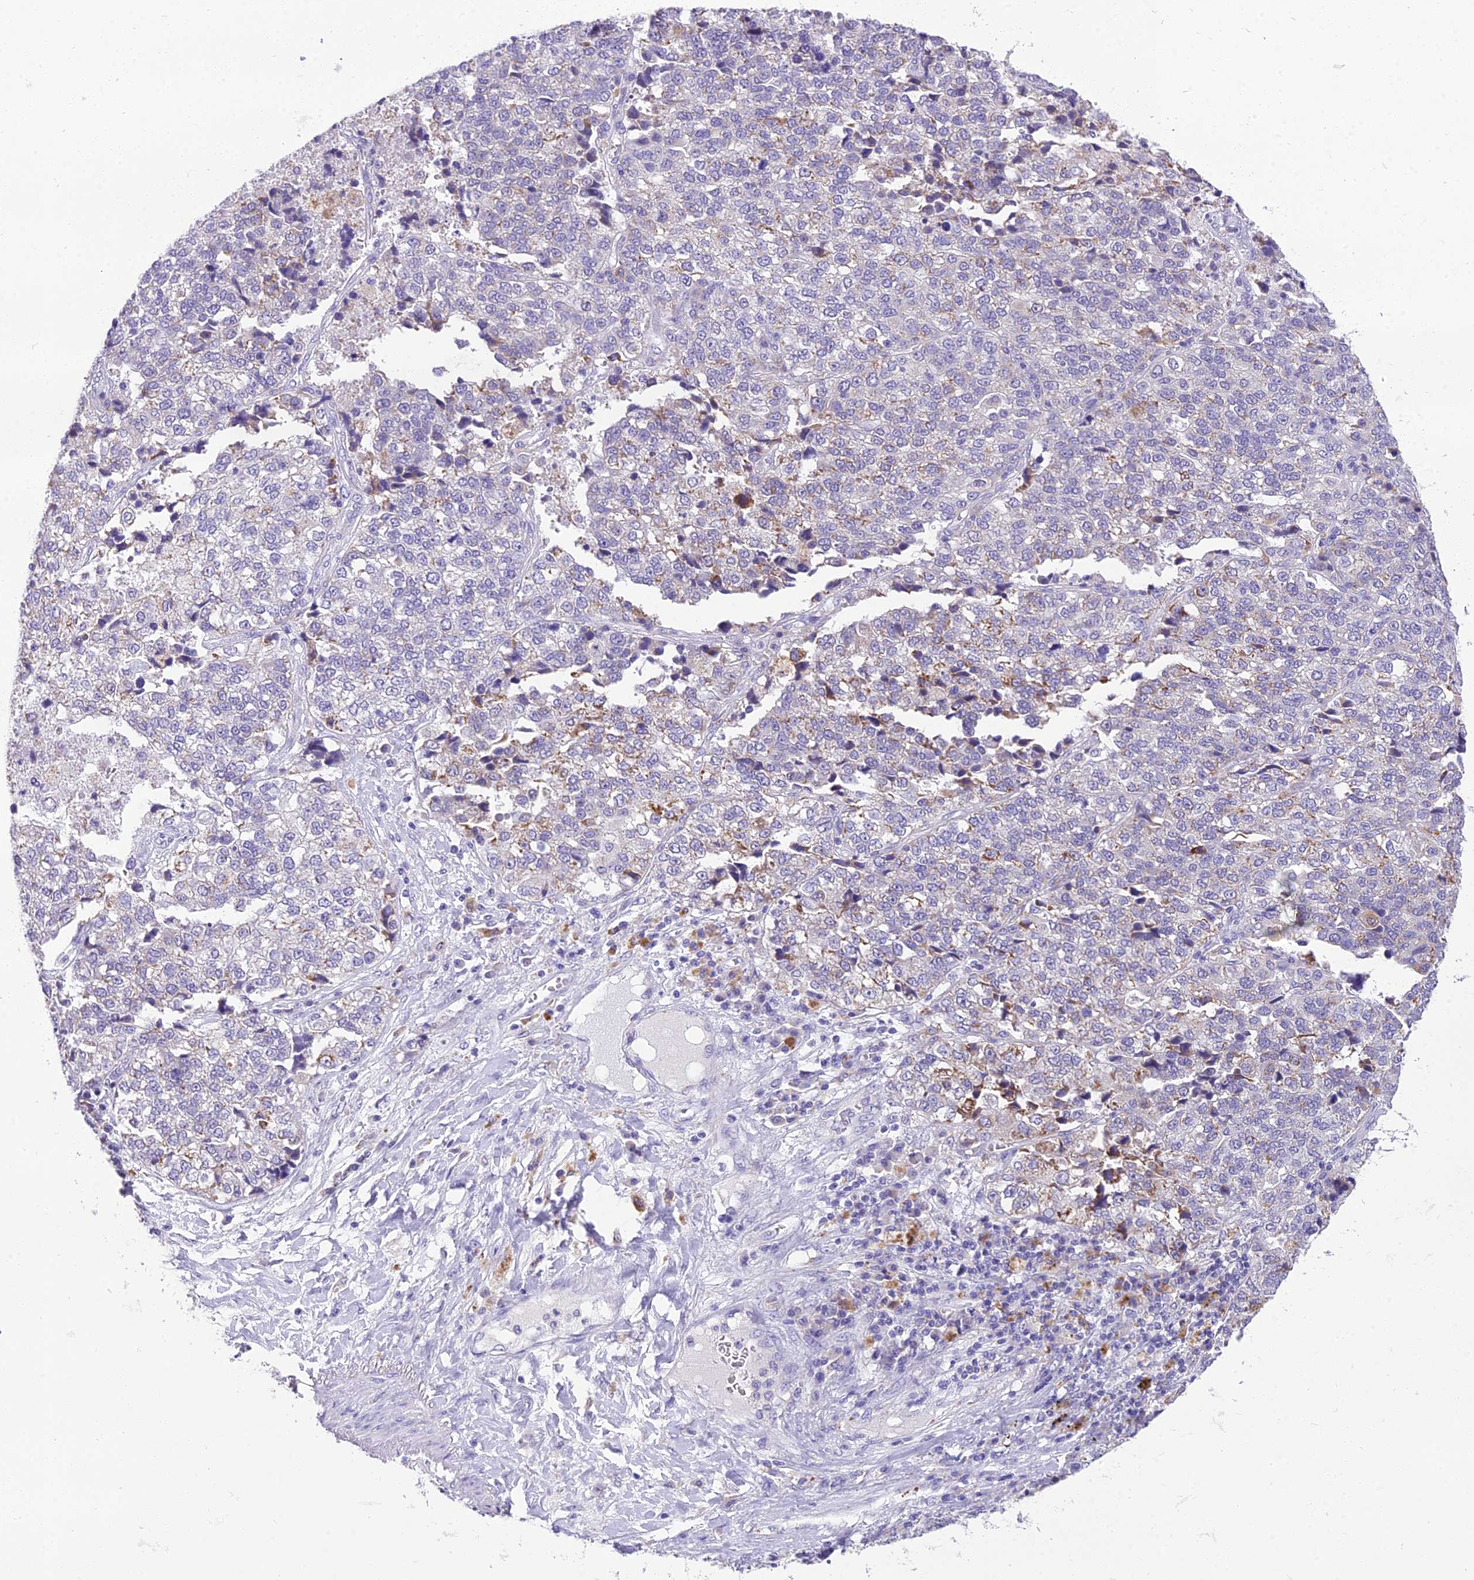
{"staining": {"intensity": "negative", "quantity": "none", "location": "none"}, "tissue": "lung cancer", "cell_type": "Tumor cells", "image_type": "cancer", "snomed": [{"axis": "morphology", "description": "Adenocarcinoma, NOS"}, {"axis": "topography", "description": "Lung"}], "caption": "Lung cancer (adenocarcinoma) was stained to show a protein in brown. There is no significant staining in tumor cells.", "gene": "MIIP", "patient": {"sex": "male", "age": 49}}